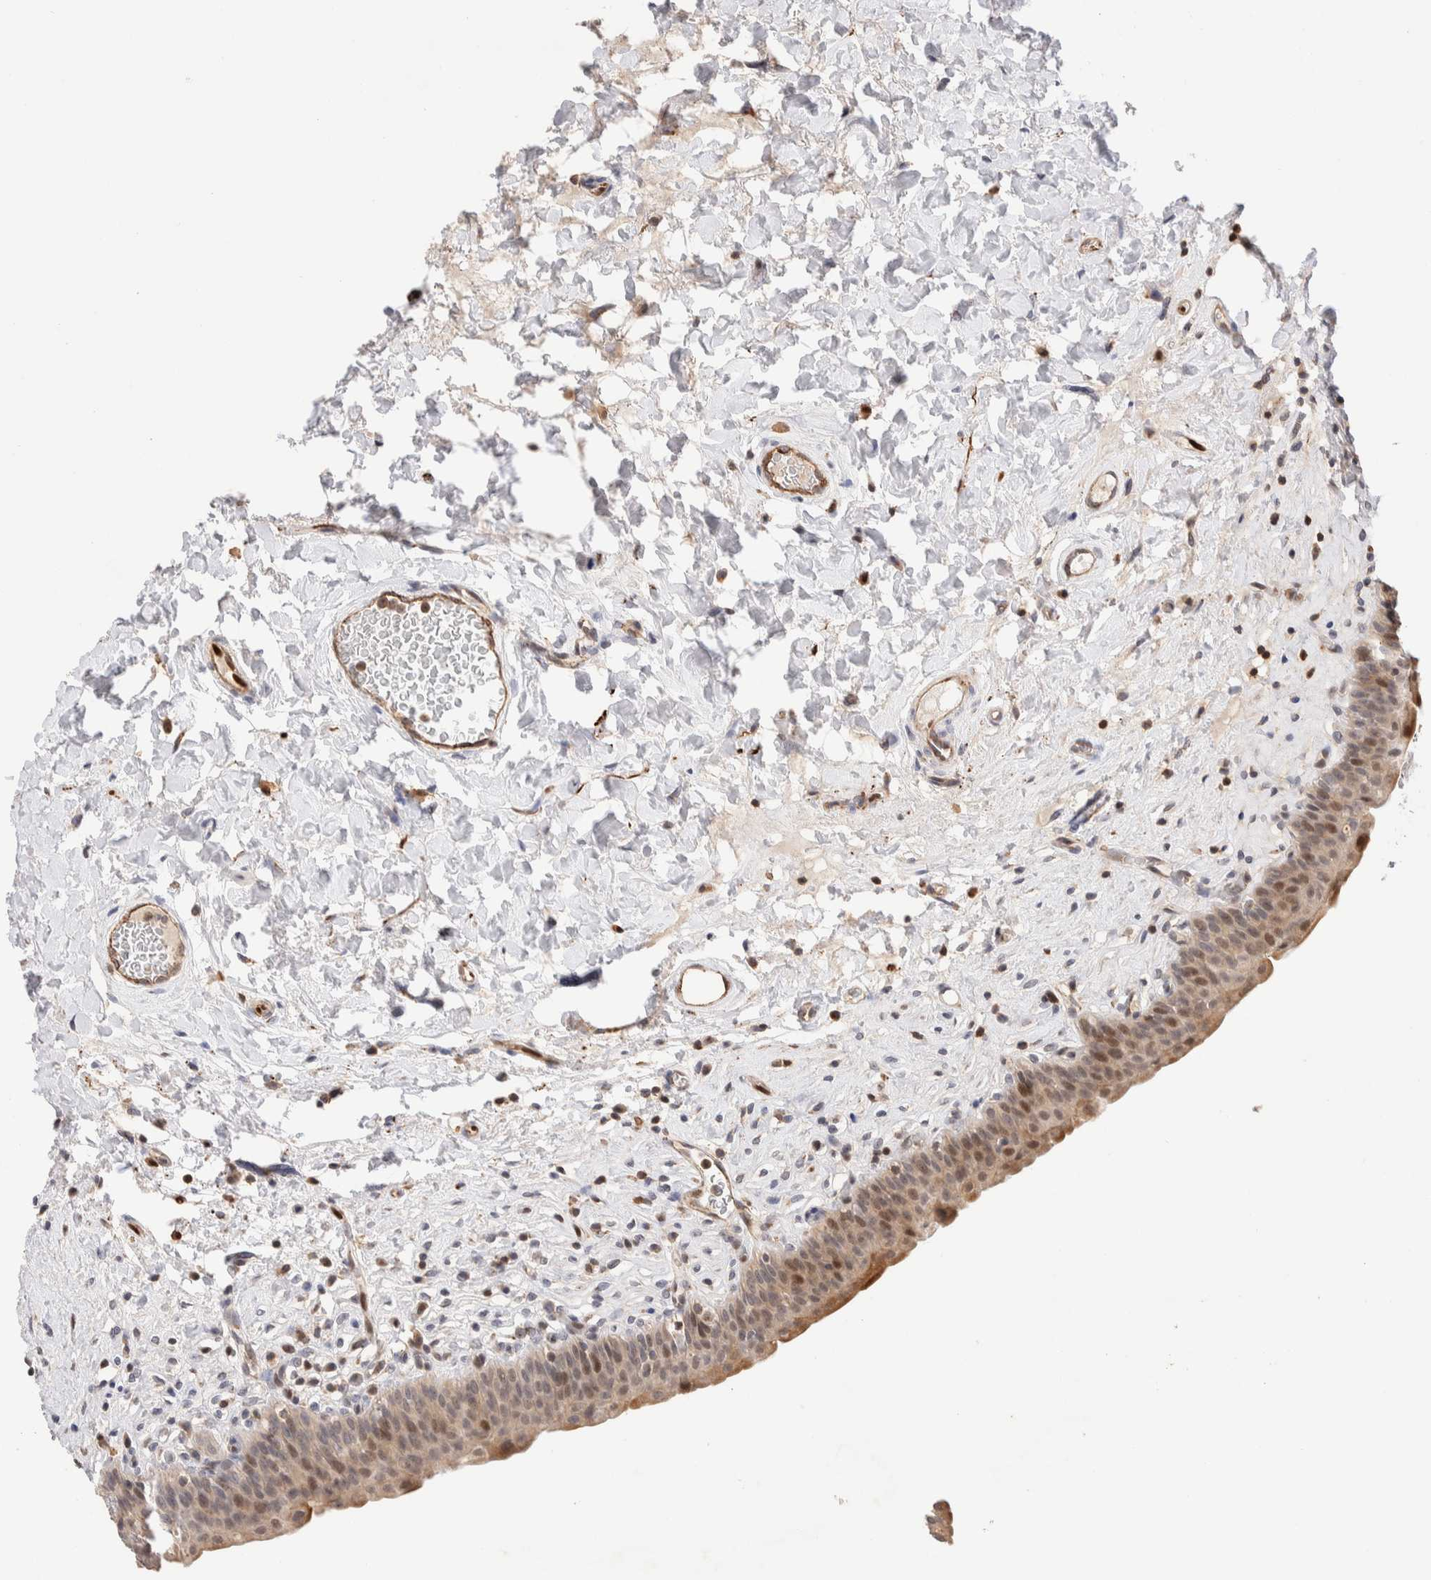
{"staining": {"intensity": "weak", "quantity": "25%-75%", "location": "cytoplasmic/membranous"}, "tissue": "urinary bladder", "cell_type": "Urothelial cells", "image_type": "normal", "snomed": [{"axis": "morphology", "description": "Normal tissue, NOS"}, {"axis": "topography", "description": "Urinary bladder"}], "caption": "IHC image of normal urinary bladder: human urinary bladder stained using immunohistochemistry reveals low levels of weak protein expression localized specifically in the cytoplasmic/membranous of urothelial cells, appearing as a cytoplasmic/membranous brown color.", "gene": "NSMAF", "patient": {"sex": "male", "age": 83}}